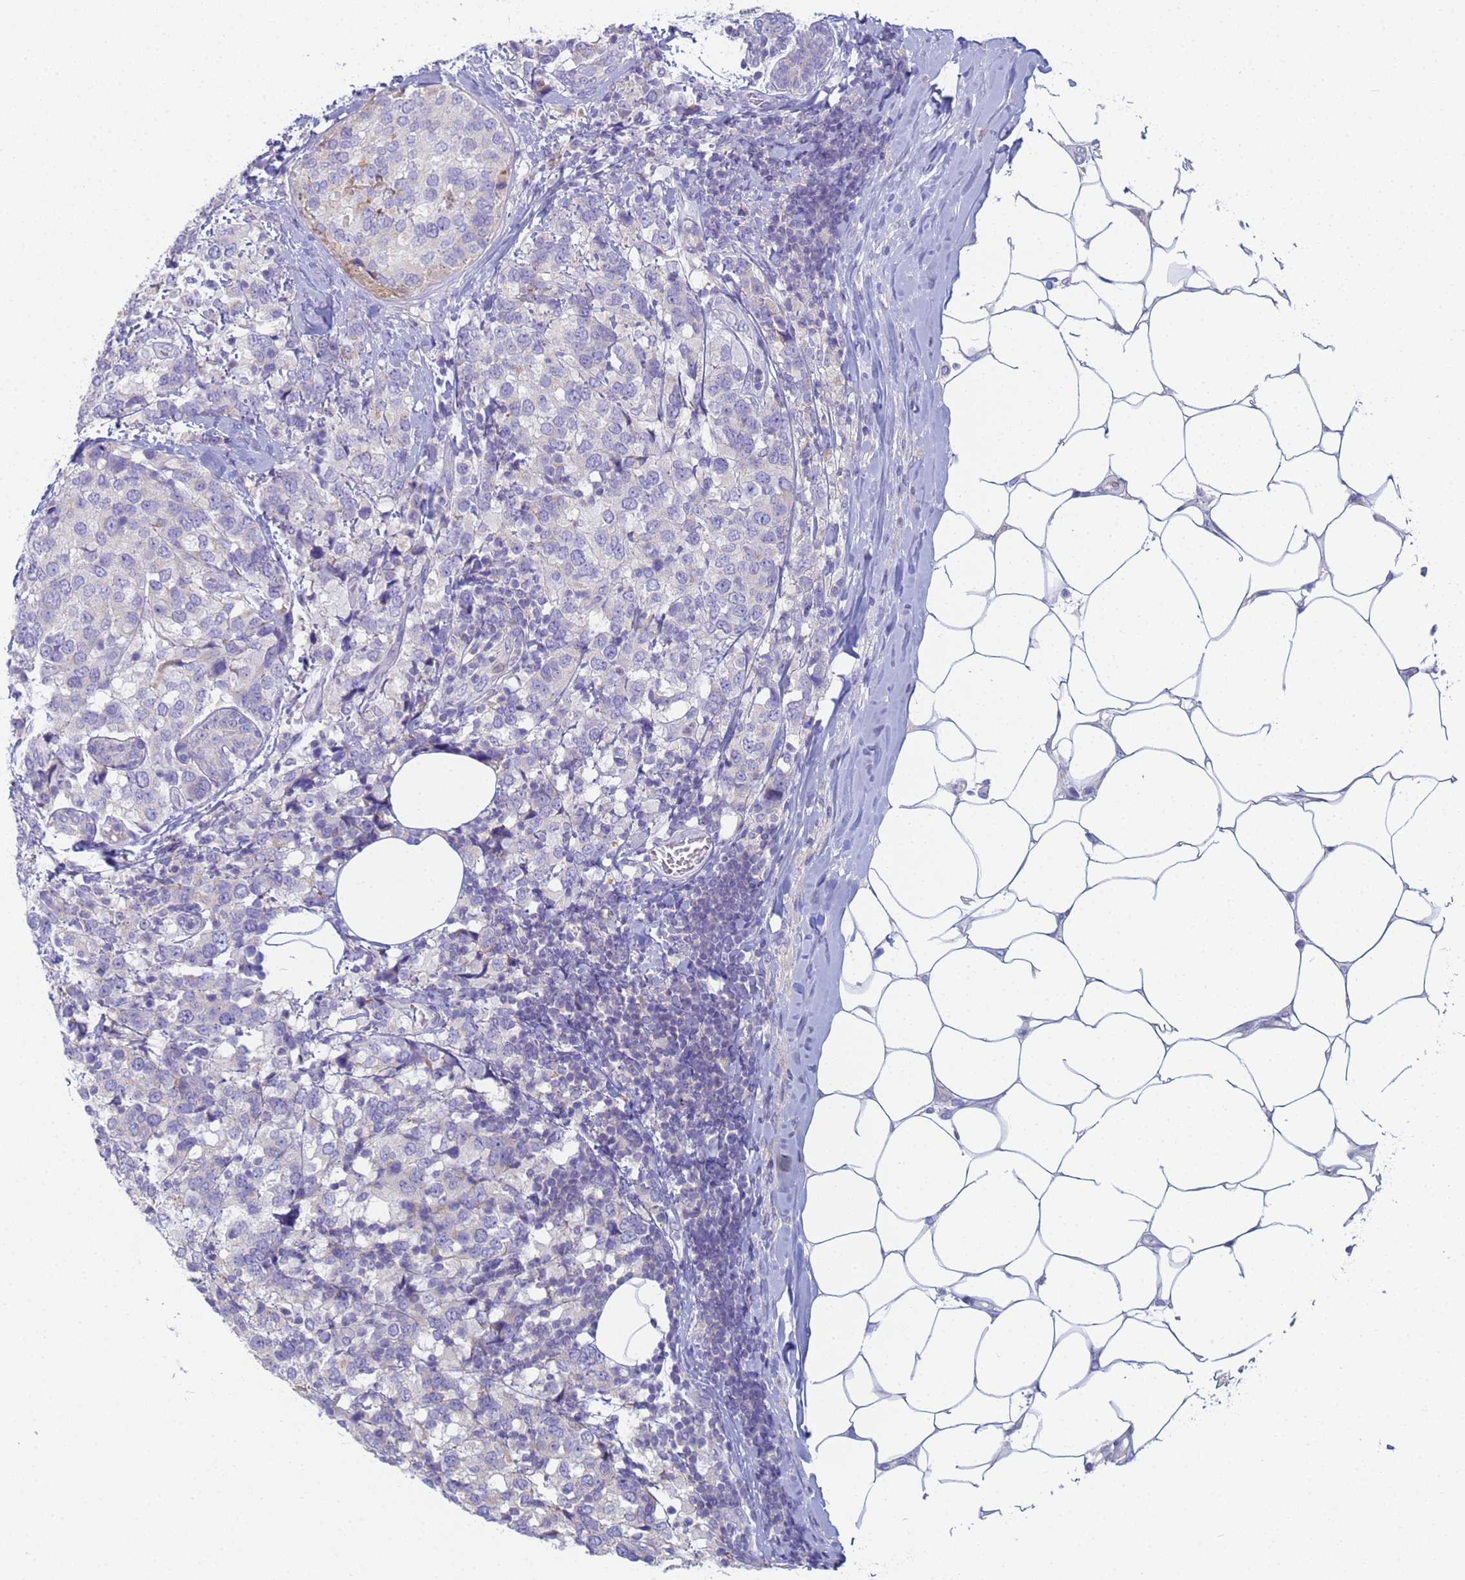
{"staining": {"intensity": "negative", "quantity": "none", "location": "none"}, "tissue": "breast cancer", "cell_type": "Tumor cells", "image_type": "cancer", "snomed": [{"axis": "morphology", "description": "Lobular carcinoma"}, {"axis": "topography", "description": "Breast"}], "caption": "Protein analysis of breast cancer displays no significant positivity in tumor cells. (DAB (3,3'-diaminobenzidine) immunohistochemistry (IHC), high magnification).", "gene": "CR1", "patient": {"sex": "female", "age": 59}}